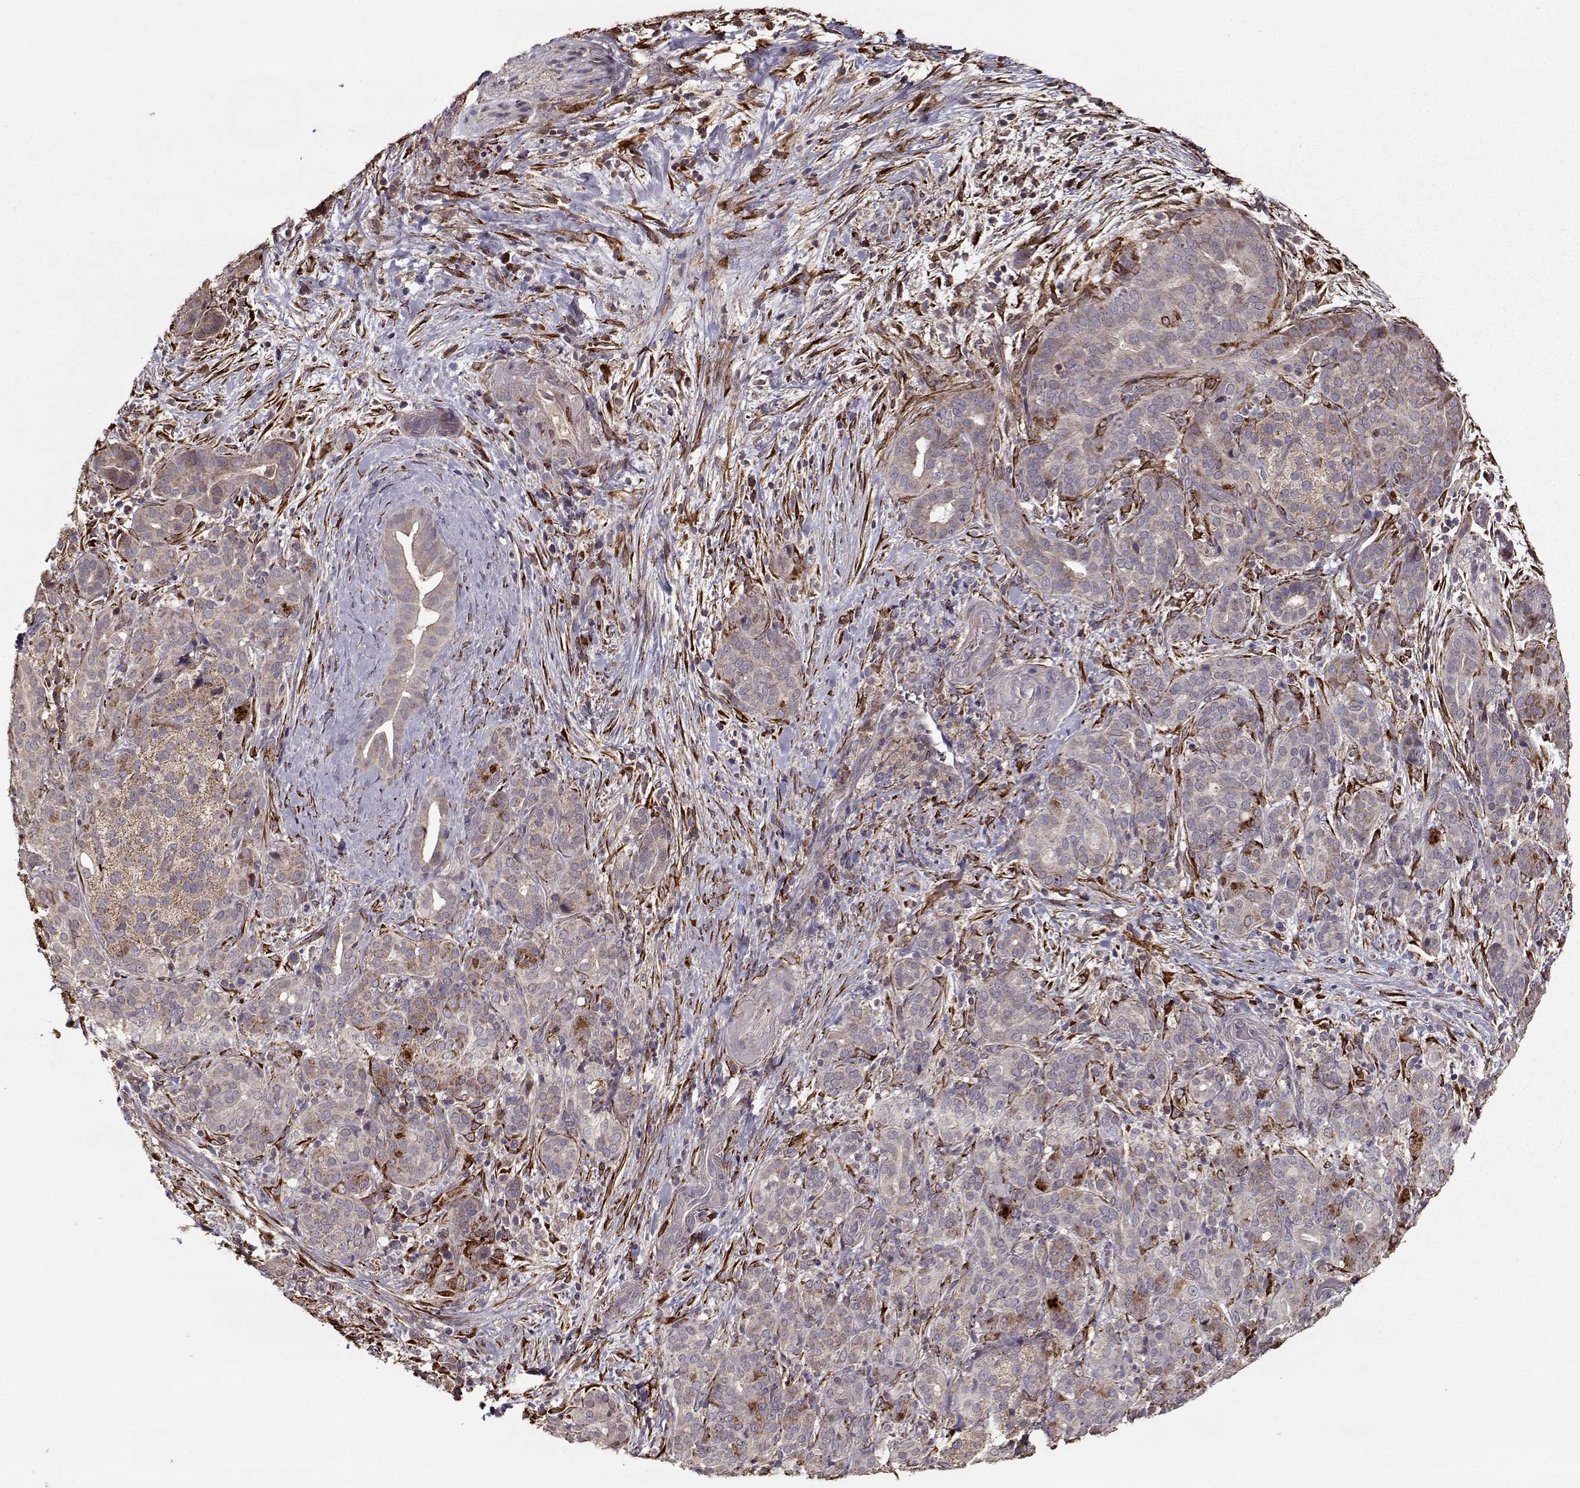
{"staining": {"intensity": "weak", "quantity": ">75%", "location": "cytoplasmic/membranous"}, "tissue": "pancreatic cancer", "cell_type": "Tumor cells", "image_type": "cancer", "snomed": [{"axis": "morphology", "description": "Adenocarcinoma, NOS"}, {"axis": "topography", "description": "Pancreas"}], "caption": "The image demonstrates a brown stain indicating the presence of a protein in the cytoplasmic/membranous of tumor cells in pancreatic adenocarcinoma. The staining is performed using DAB (3,3'-diaminobenzidine) brown chromogen to label protein expression. The nuclei are counter-stained blue using hematoxylin.", "gene": "IMMP1L", "patient": {"sex": "male", "age": 44}}